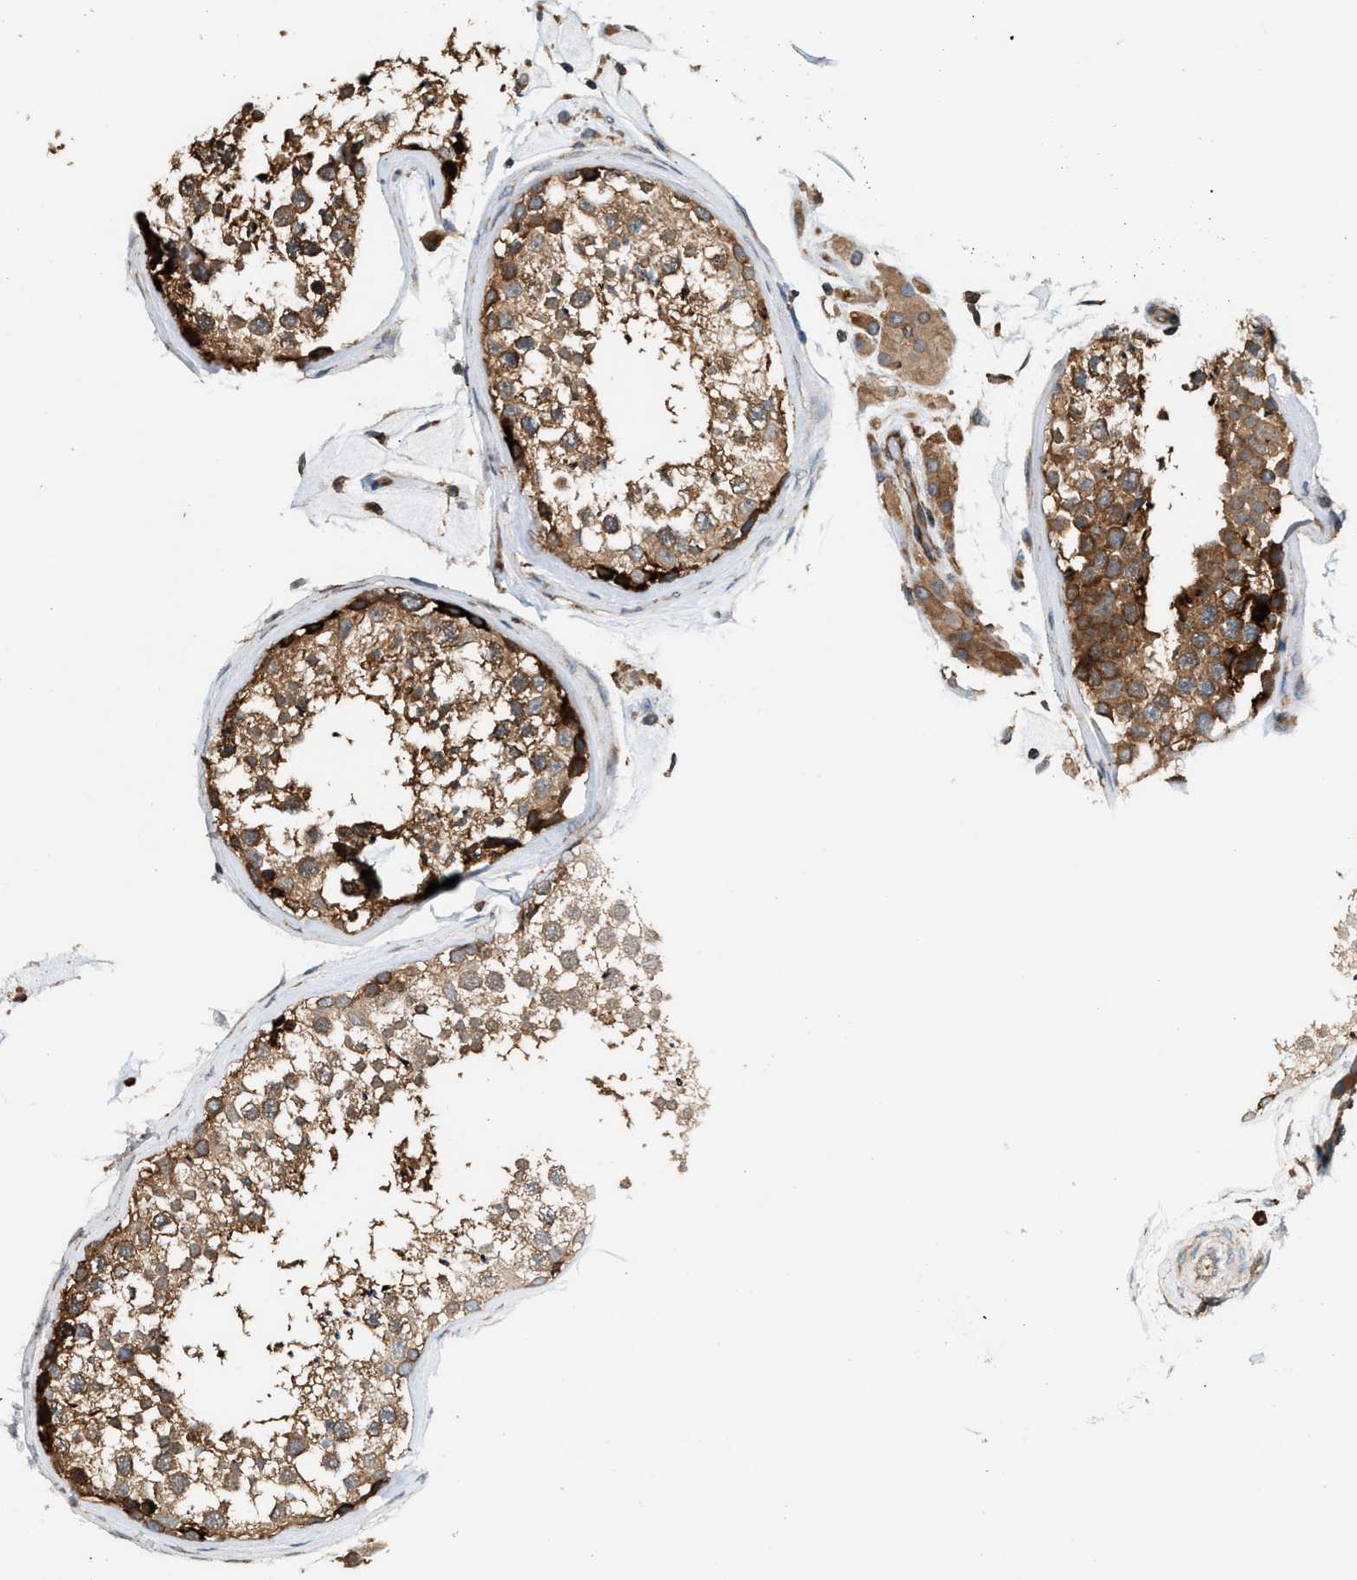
{"staining": {"intensity": "moderate", "quantity": ">75%", "location": "cytoplasmic/membranous"}, "tissue": "testis", "cell_type": "Cells in seminiferous ducts", "image_type": "normal", "snomed": [{"axis": "morphology", "description": "Normal tissue, NOS"}, {"axis": "topography", "description": "Testis"}], "caption": "DAB immunohistochemical staining of normal testis shows moderate cytoplasmic/membranous protein positivity in about >75% of cells in seminiferous ducts.", "gene": "BAIAP2L1", "patient": {"sex": "male", "age": 46}}